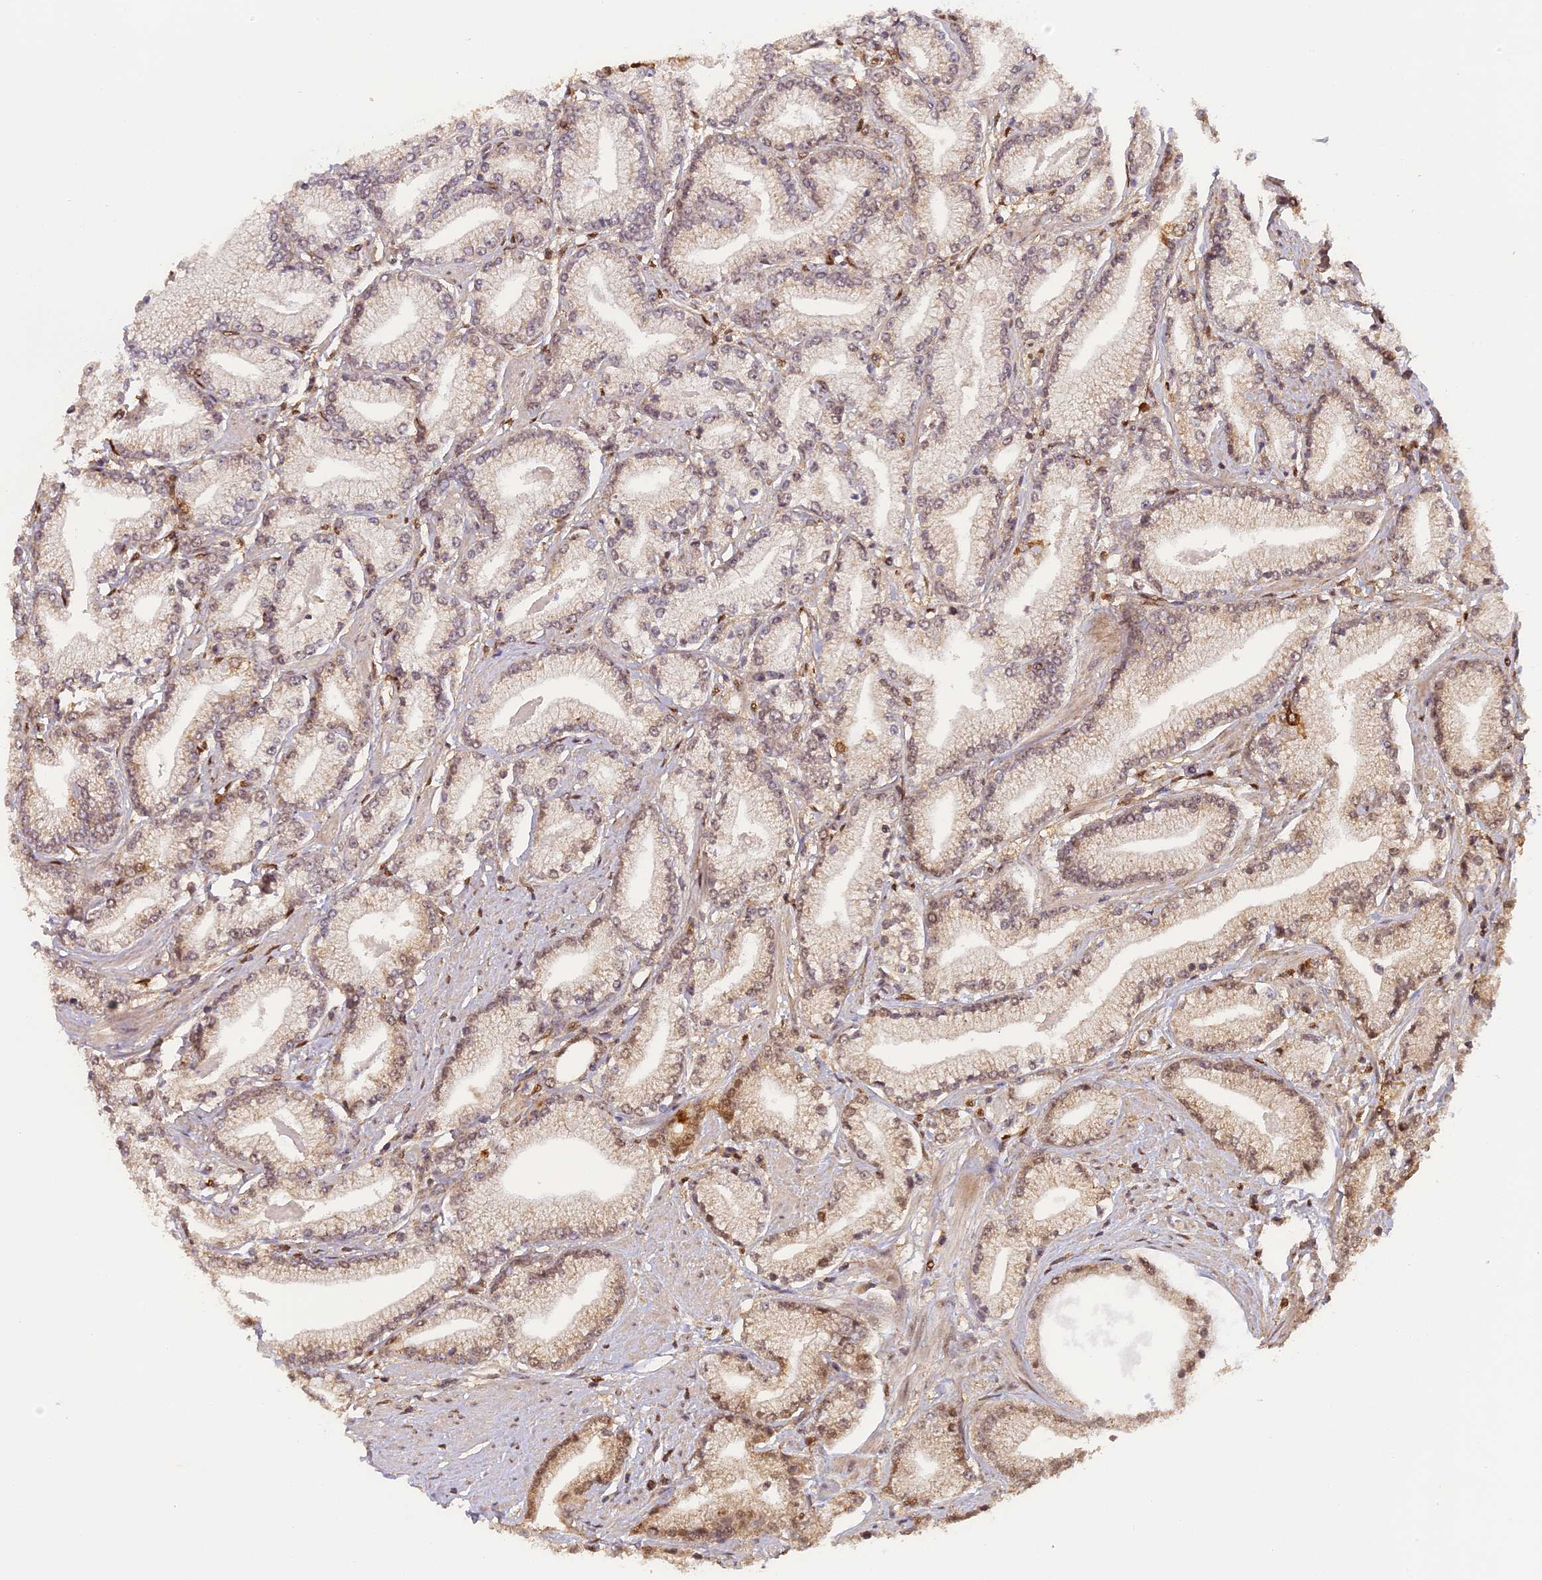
{"staining": {"intensity": "moderate", "quantity": "<25%", "location": "nuclear"}, "tissue": "prostate cancer", "cell_type": "Tumor cells", "image_type": "cancer", "snomed": [{"axis": "morphology", "description": "Adenocarcinoma, High grade"}, {"axis": "topography", "description": "Prostate"}], "caption": "Moderate nuclear positivity for a protein is present in about <25% of tumor cells of prostate cancer using IHC.", "gene": "MYBL2", "patient": {"sex": "male", "age": 67}}